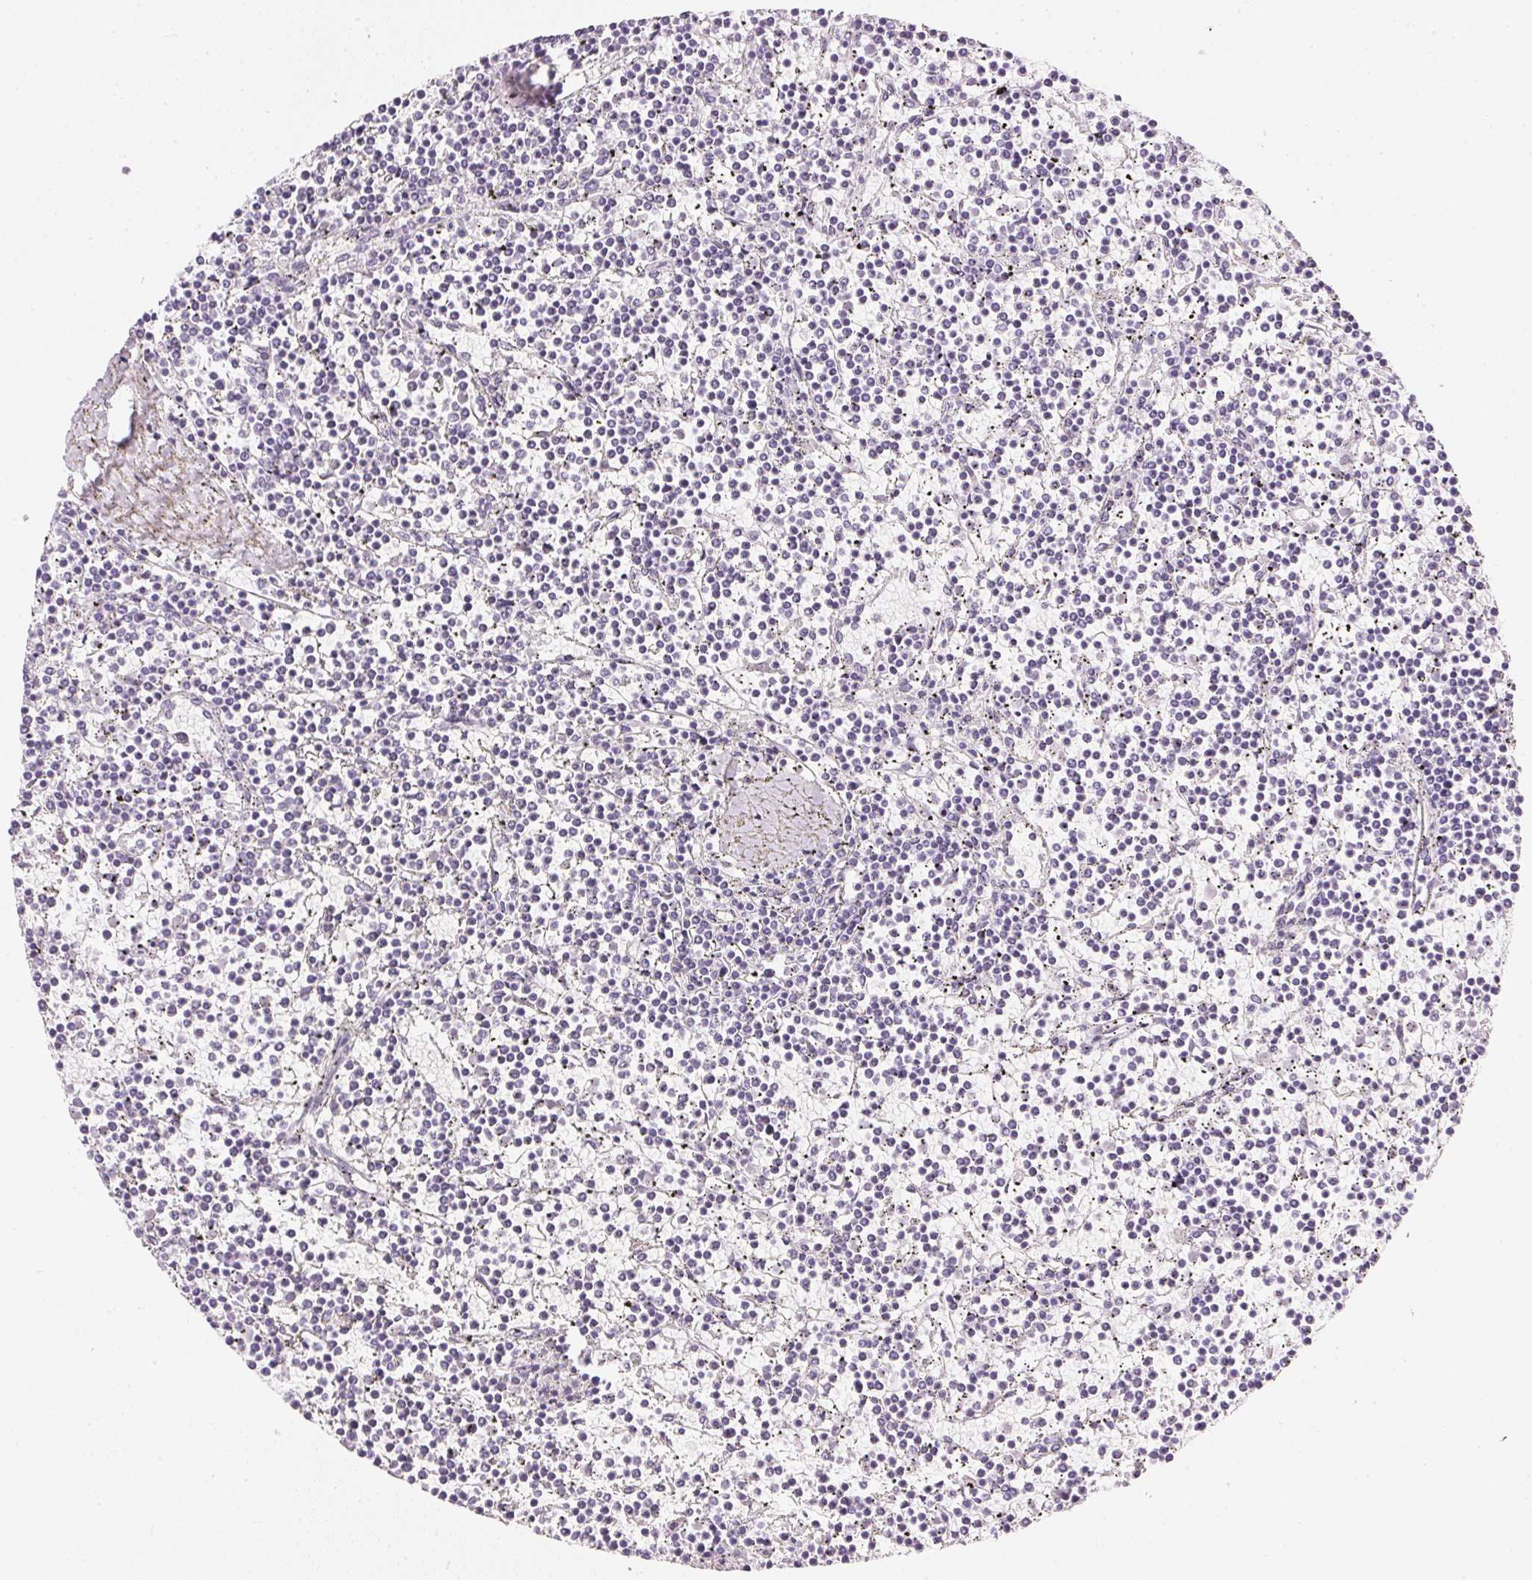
{"staining": {"intensity": "negative", "quantity": "none", "location": "none"}, "tissue": "lymphoma", "cell_type": "Tumor cells", "image_type": "cancer", "snomed": [{"axis": "morphology", "description": "Malignant lymphoma, non-Hodgkin's type, Low grade"}, {"axis": "topography", "description": "Spleen"}], "caption": "High magnification brightfield microscopy of lymphoma stained with DAB (3,3'-diaminobenzidine) (brown) and counterstained with hematoxylin (blue): tumor cells show no significant expression.", "gene": "IGFBP1", "patient": {"sex": "female", "age": 19}}